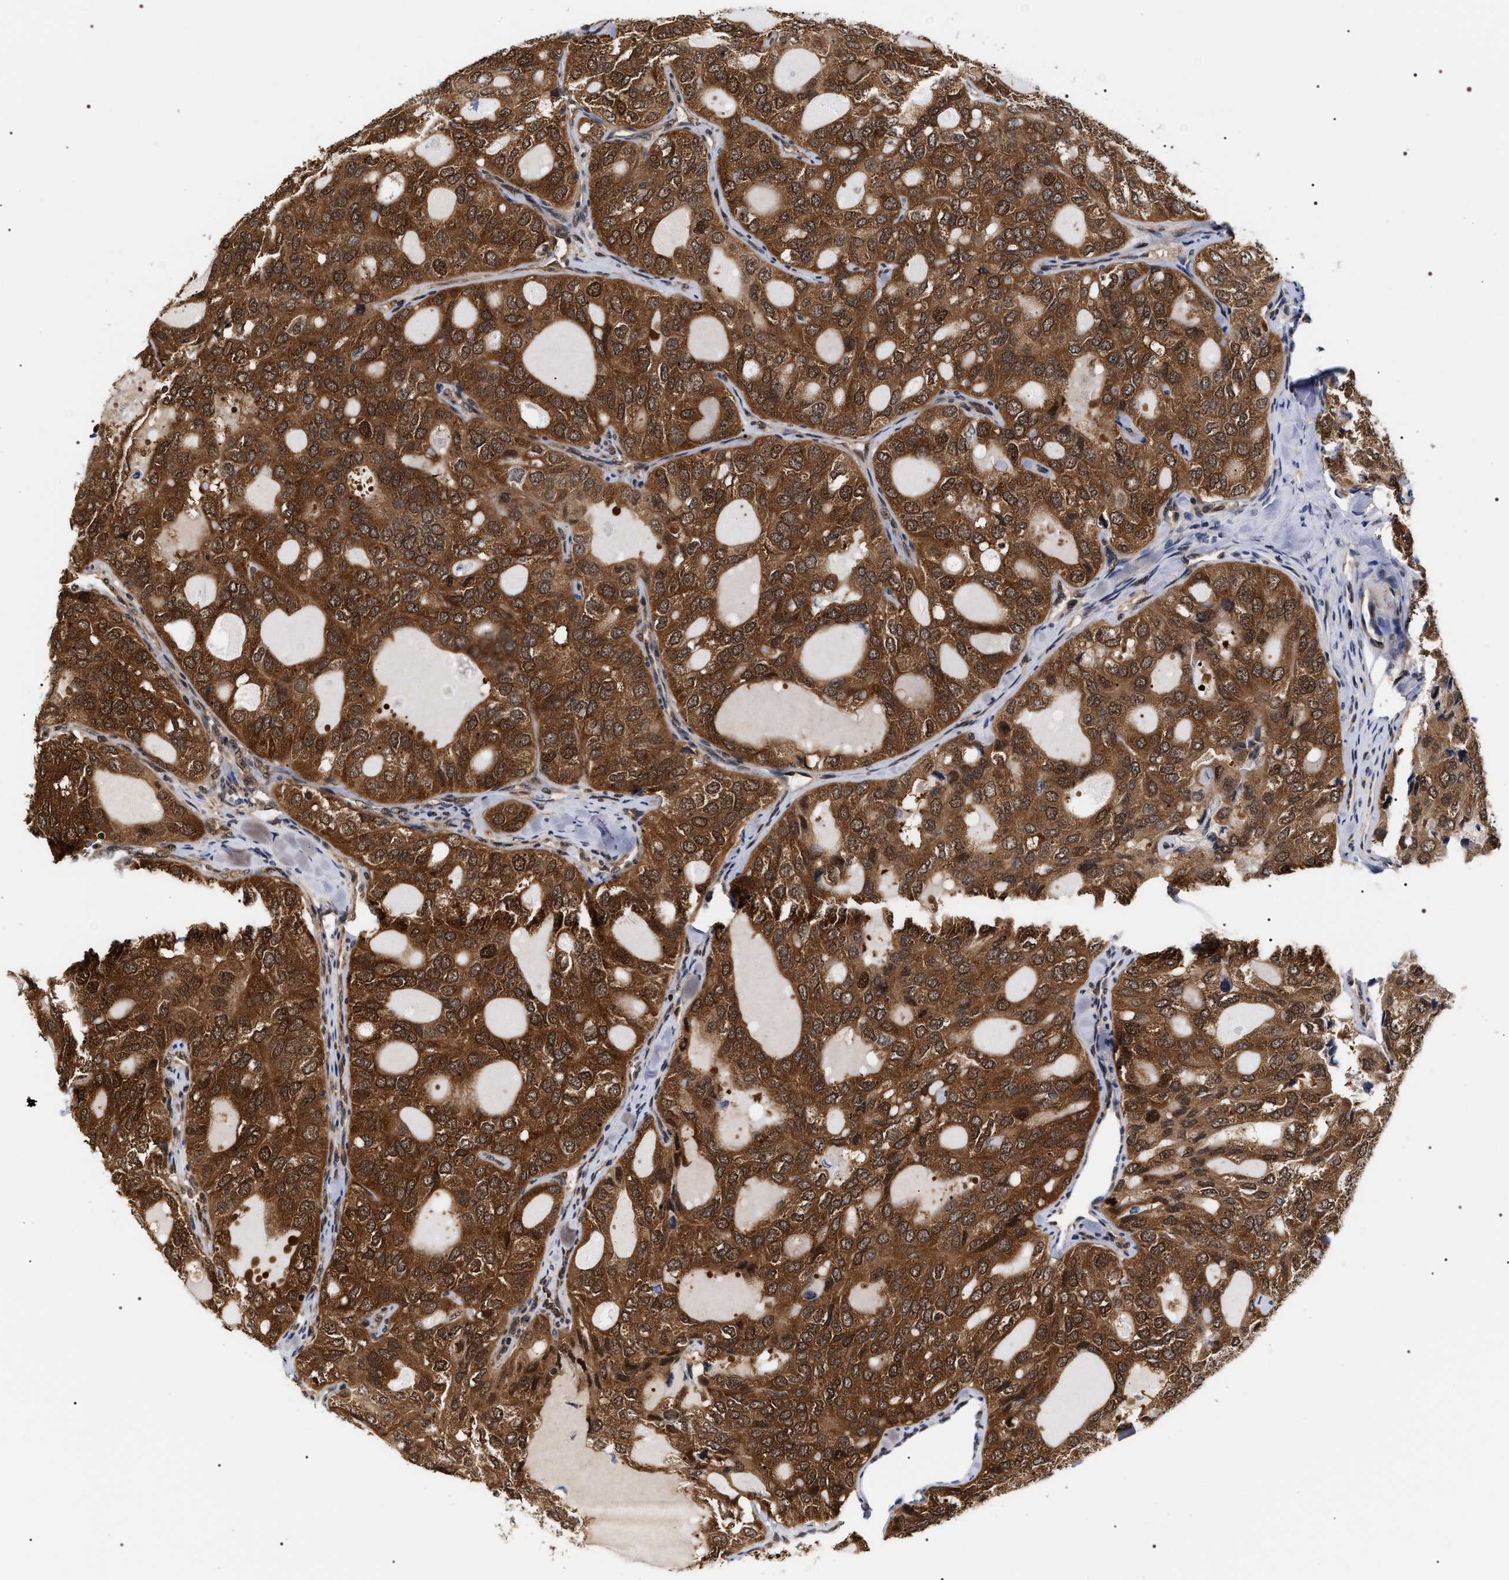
{"staining": {"intensity": "strong", "quantity": ">75%", "location": "cytoplasmic/membranous,nuclear"}, "tissue": "thyroid cancer", "cell_type": "Tumor cells", "image_type": "cancer", "snomed": [{"axis": "morphology", "description": "Follicular adenoma carcinoma, NOS"}, {"axis": "topography", "description": "Thyroid gland"}], "caption": "DAB (3,3'-diaminobenzidine) immunohistochemical staining of thyroid cancer (follicular adenoma carcinoma) demonstrates strong cytoplasmic/membranous and nuclear protein staining in about >75% of tumor cells. Nuclei are stained in blue.", "gene": "BAG6", "patient": {"sex": "male", "age": 75}}